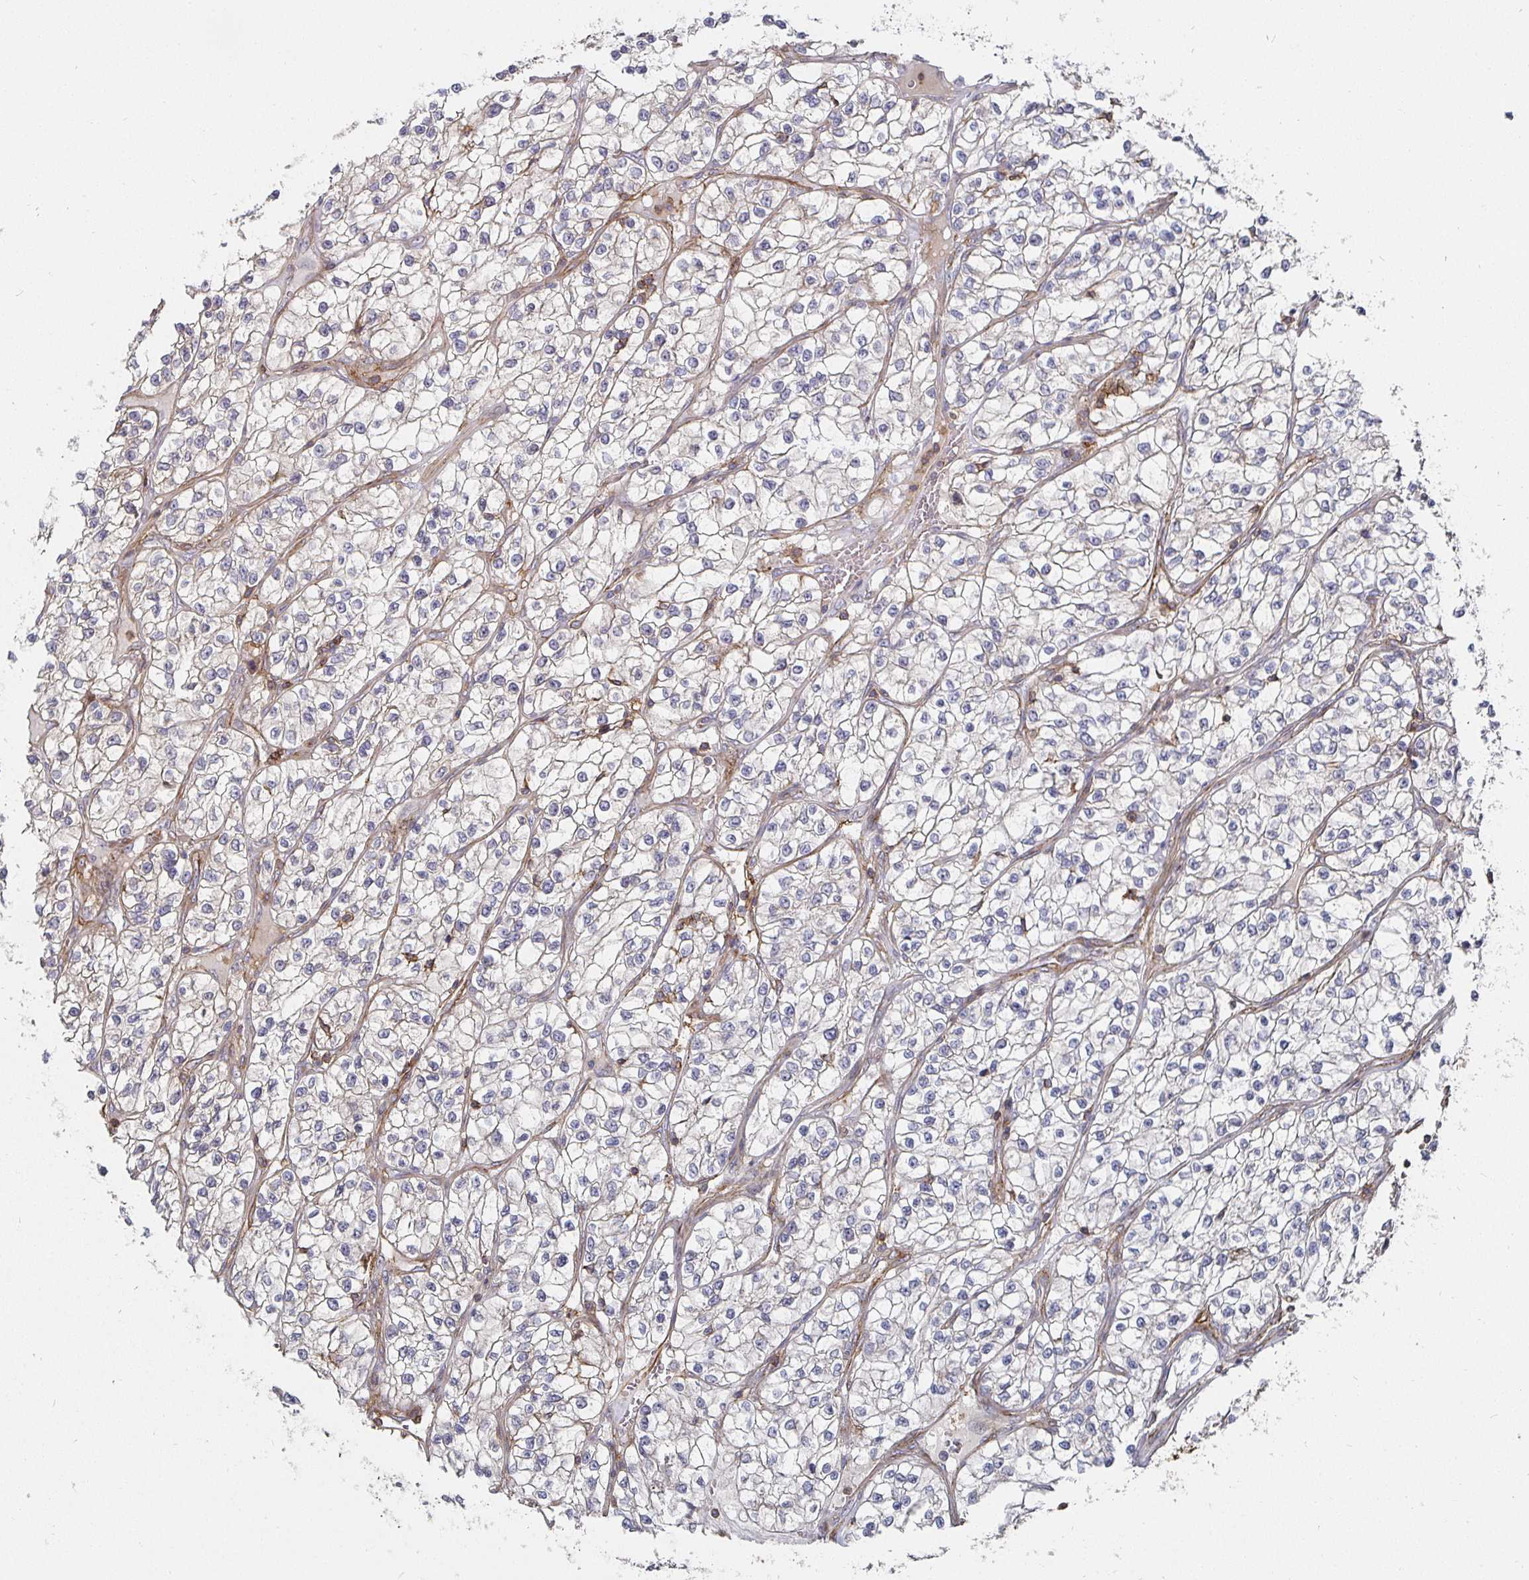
{"staining": {"intensity": "moderate", "quantity": "<25%", "location": "cytoplasmic/membranous"}, "tissue": "renal cancer", "cell_type": "Tumor cells", "image_type": "cancer", "snomed": [{"axis": "morphology", "description": "Adenocarcinoma, NOS"}, {"axis": "topography", "description": "Kidney"}], "caption": "An IHC photomicrograph of tumor tissue is shown. Protein staining in brown highlights moderate cytoplasmic/membranous positivity in renal adenocarcinoma within tumor cells.", "gene": "GJA4", "patient": {"sex": "female", "age": 57}}